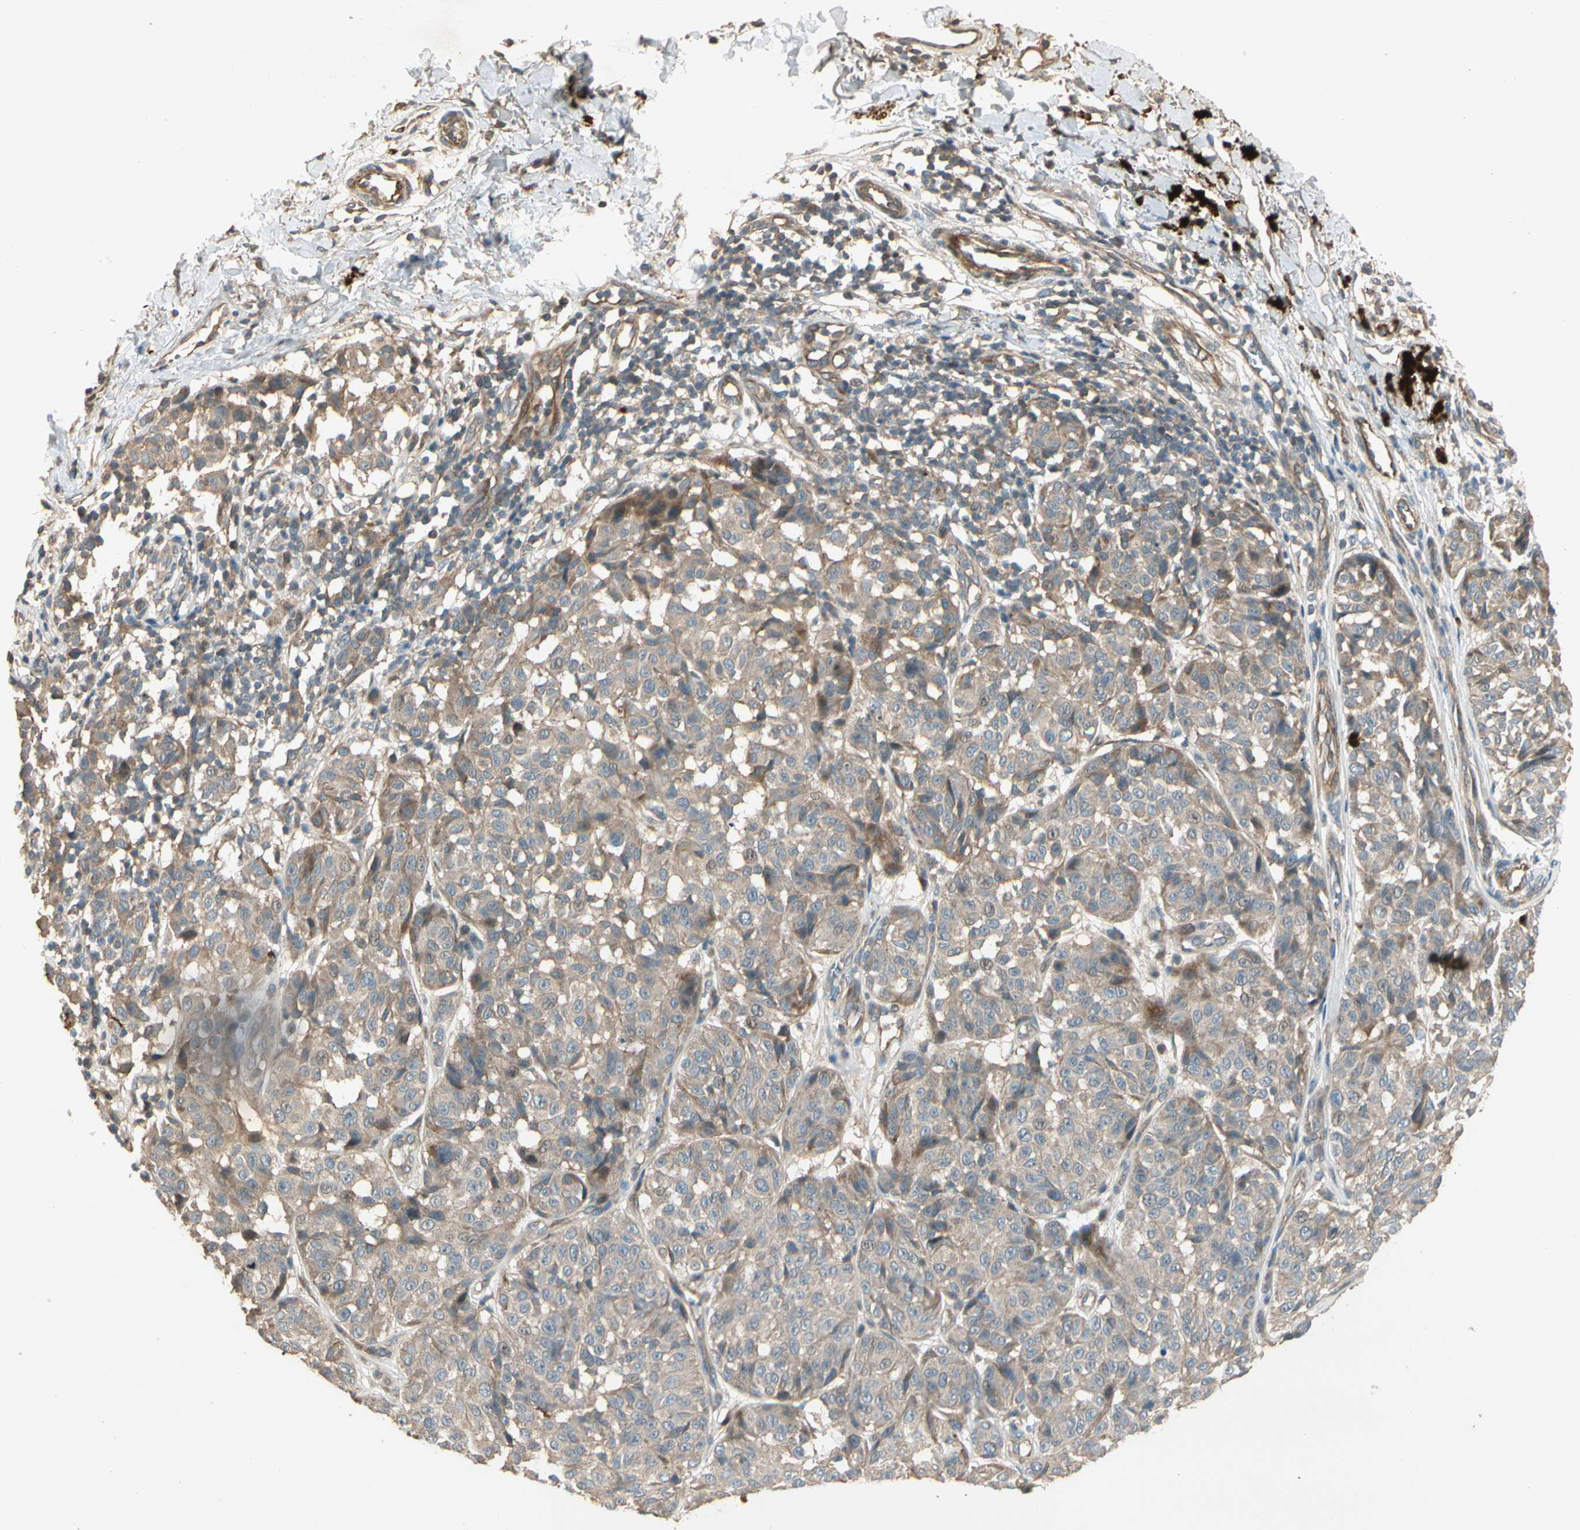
{"staining": {"intensity": "weak", "quantity": ">75%", "location": "cytoplasmic/membranous"}, "tissue": "melanoma", "cell_type": "Tumor cells", "image_type": "cancer", "snomed": [{"axis": "morphology", "description": "Malignant melanoma, NOS"}, {"axis": "topography", "description": "Skin"}], "caption": "Immunohistochemistry (DAB) staining of melanoma shows weak cytoplasmic/membranous protein expression in about >75% of tumor cells.", "gene": "ACVR1", "patient": {"sex": "female", "age": 46}}